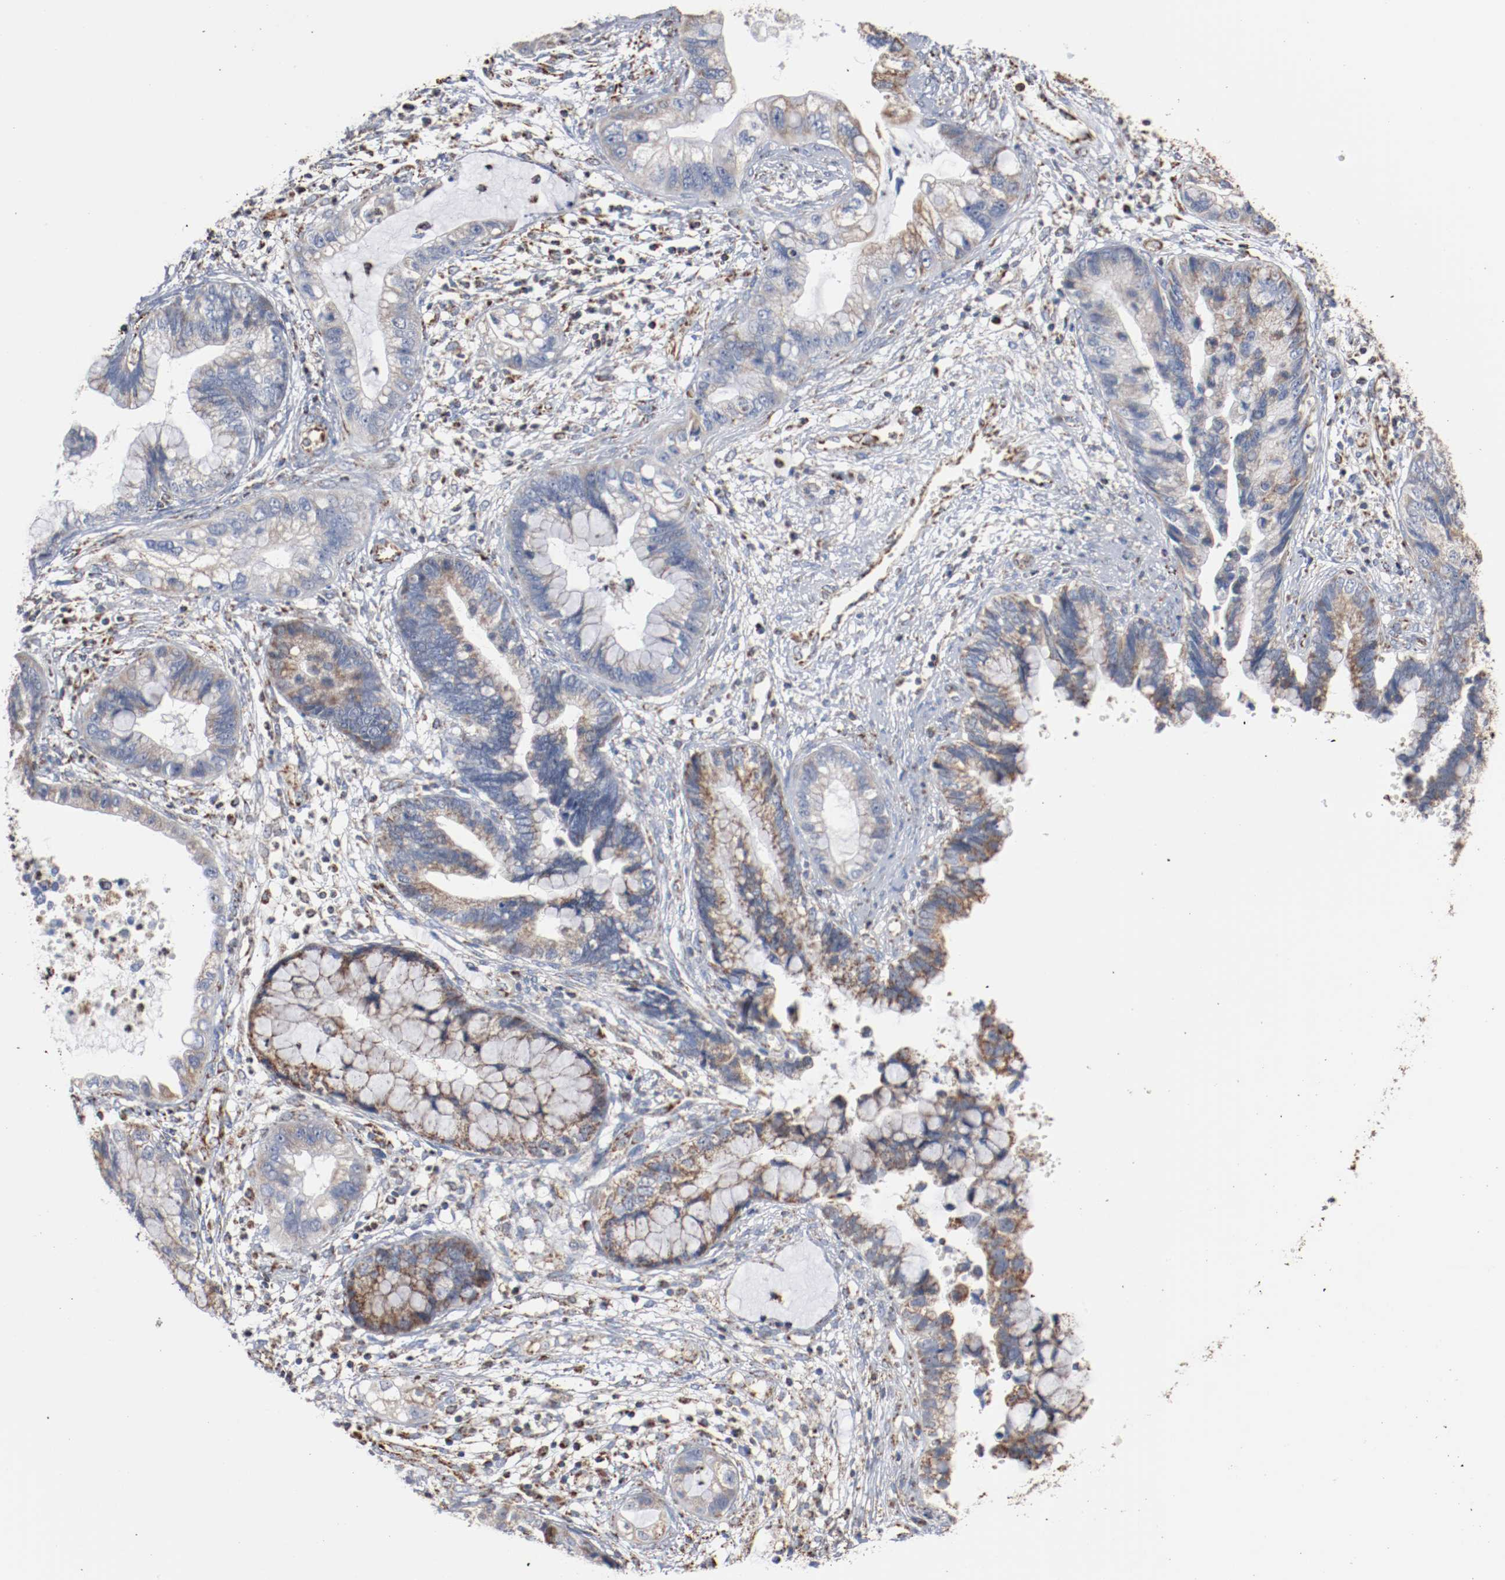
{"staining": {"intensity": "moderate", "quantity": "25%-75%", "location": "cytoplasmic/membranous"}, "tissue": "cervical cancer", "cell_type": "Tumor cells", "image_type": "cancer", "snomed": [{"axis": "morphology", "description": "Adenocarcinoma, NOS"}, {"axis": "topography", "description": "Cervix"}], "caption": "Protein expression analysis of adenocarcinoma (cervical) demonstrates moderate cytoplasmic/membranous positivity in about 25%-75% of tumor cells.", "gene": "NDUFS4", "patient": {"sex": "female", "age": 44}}